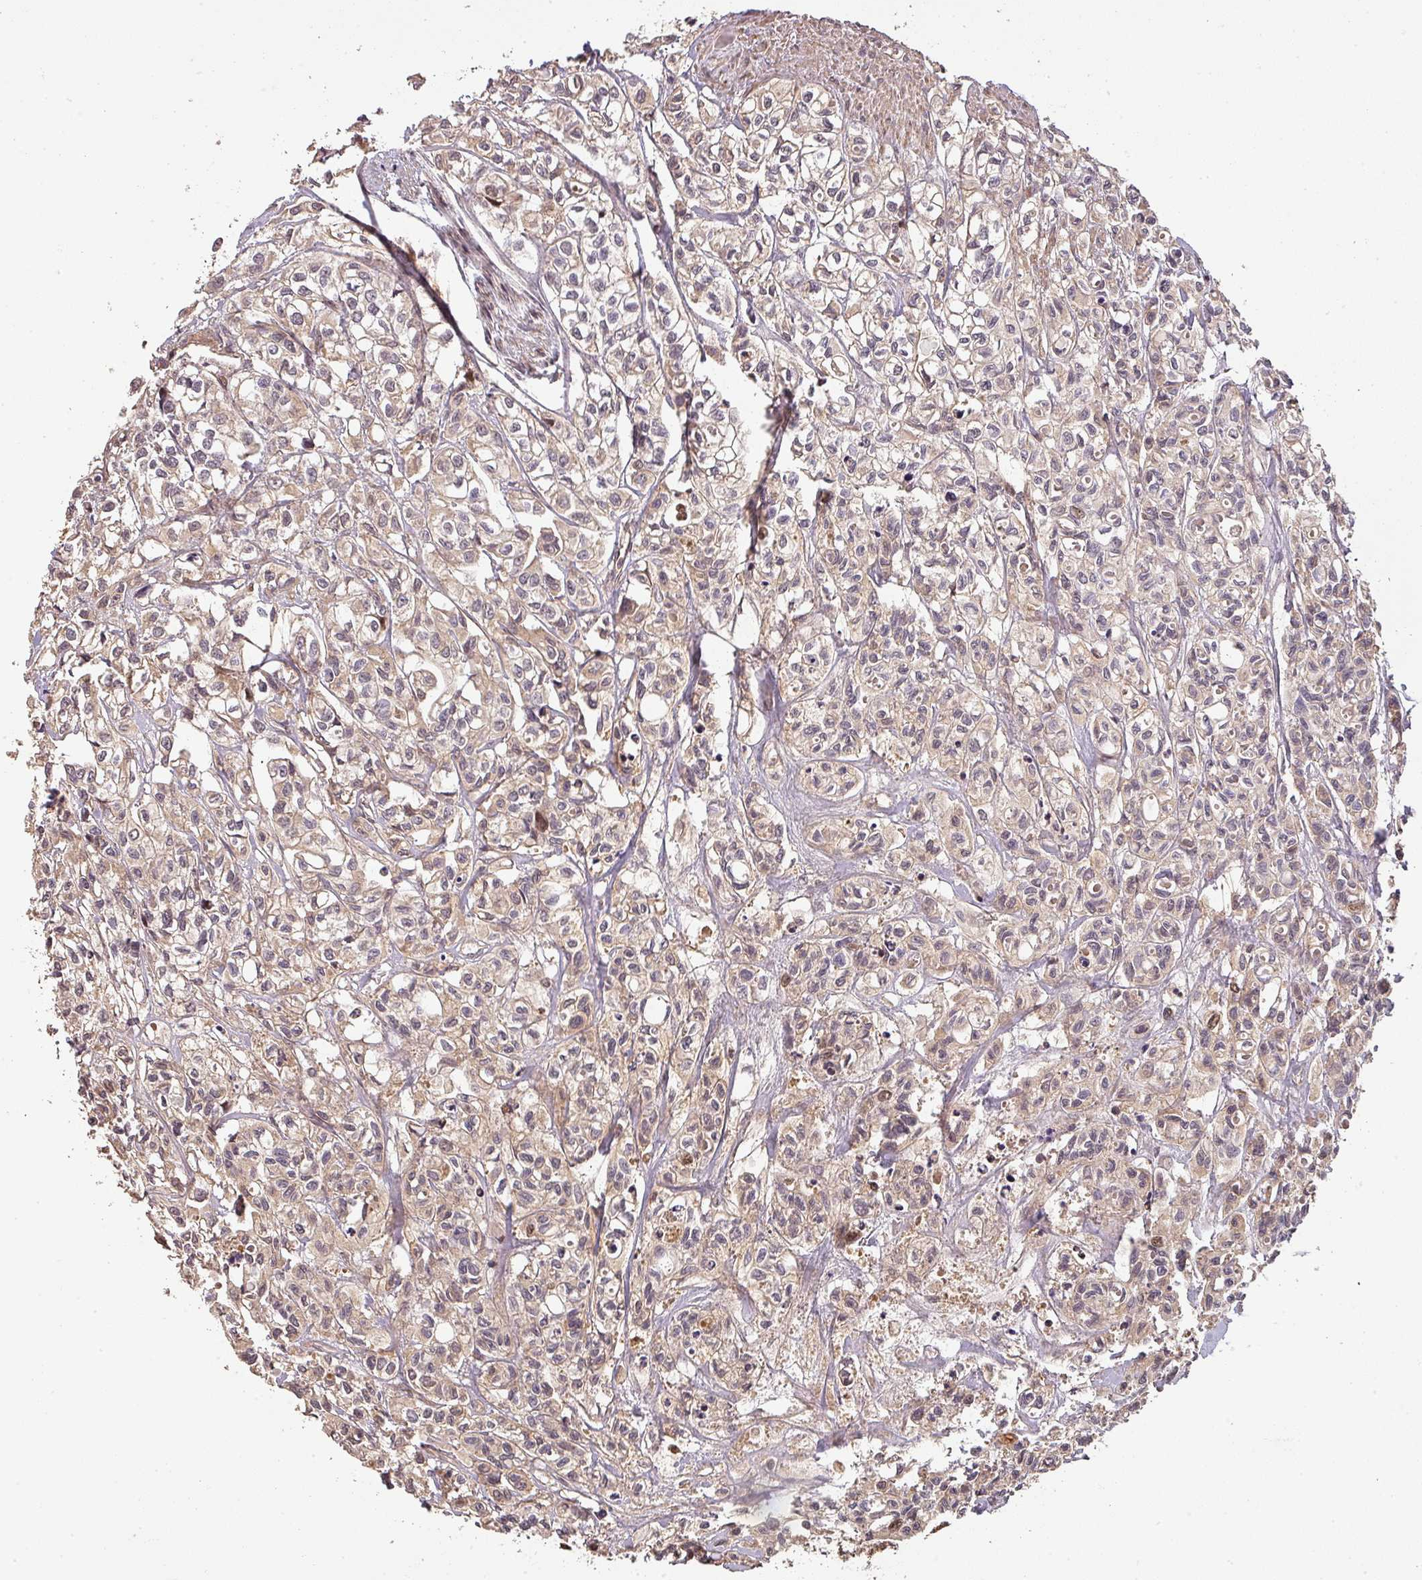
{"staining": {"intensity": "weak", "quantity": "25%-75%", "location": "cytoplasmic/membranous"}, "tissue": "urothelial cancer", "cell_type": "Tumor cells", "image_type": "cancer", "snomed": [{"axis": "morphology", "description": "Urothelial carcinoma, High grade"}, {"axis": "topography", "description": "Urinary bladder"}], "caption": "An image showing weak cytoplasmic/membranous positivity in approximately 25%-75% of tumor cells in urothelial carcinoma (high-grade), as visualized by brown immunohistochemical staining.", "gene": "BPIFB3", "patient": {"sex": "male", "age": 67}}